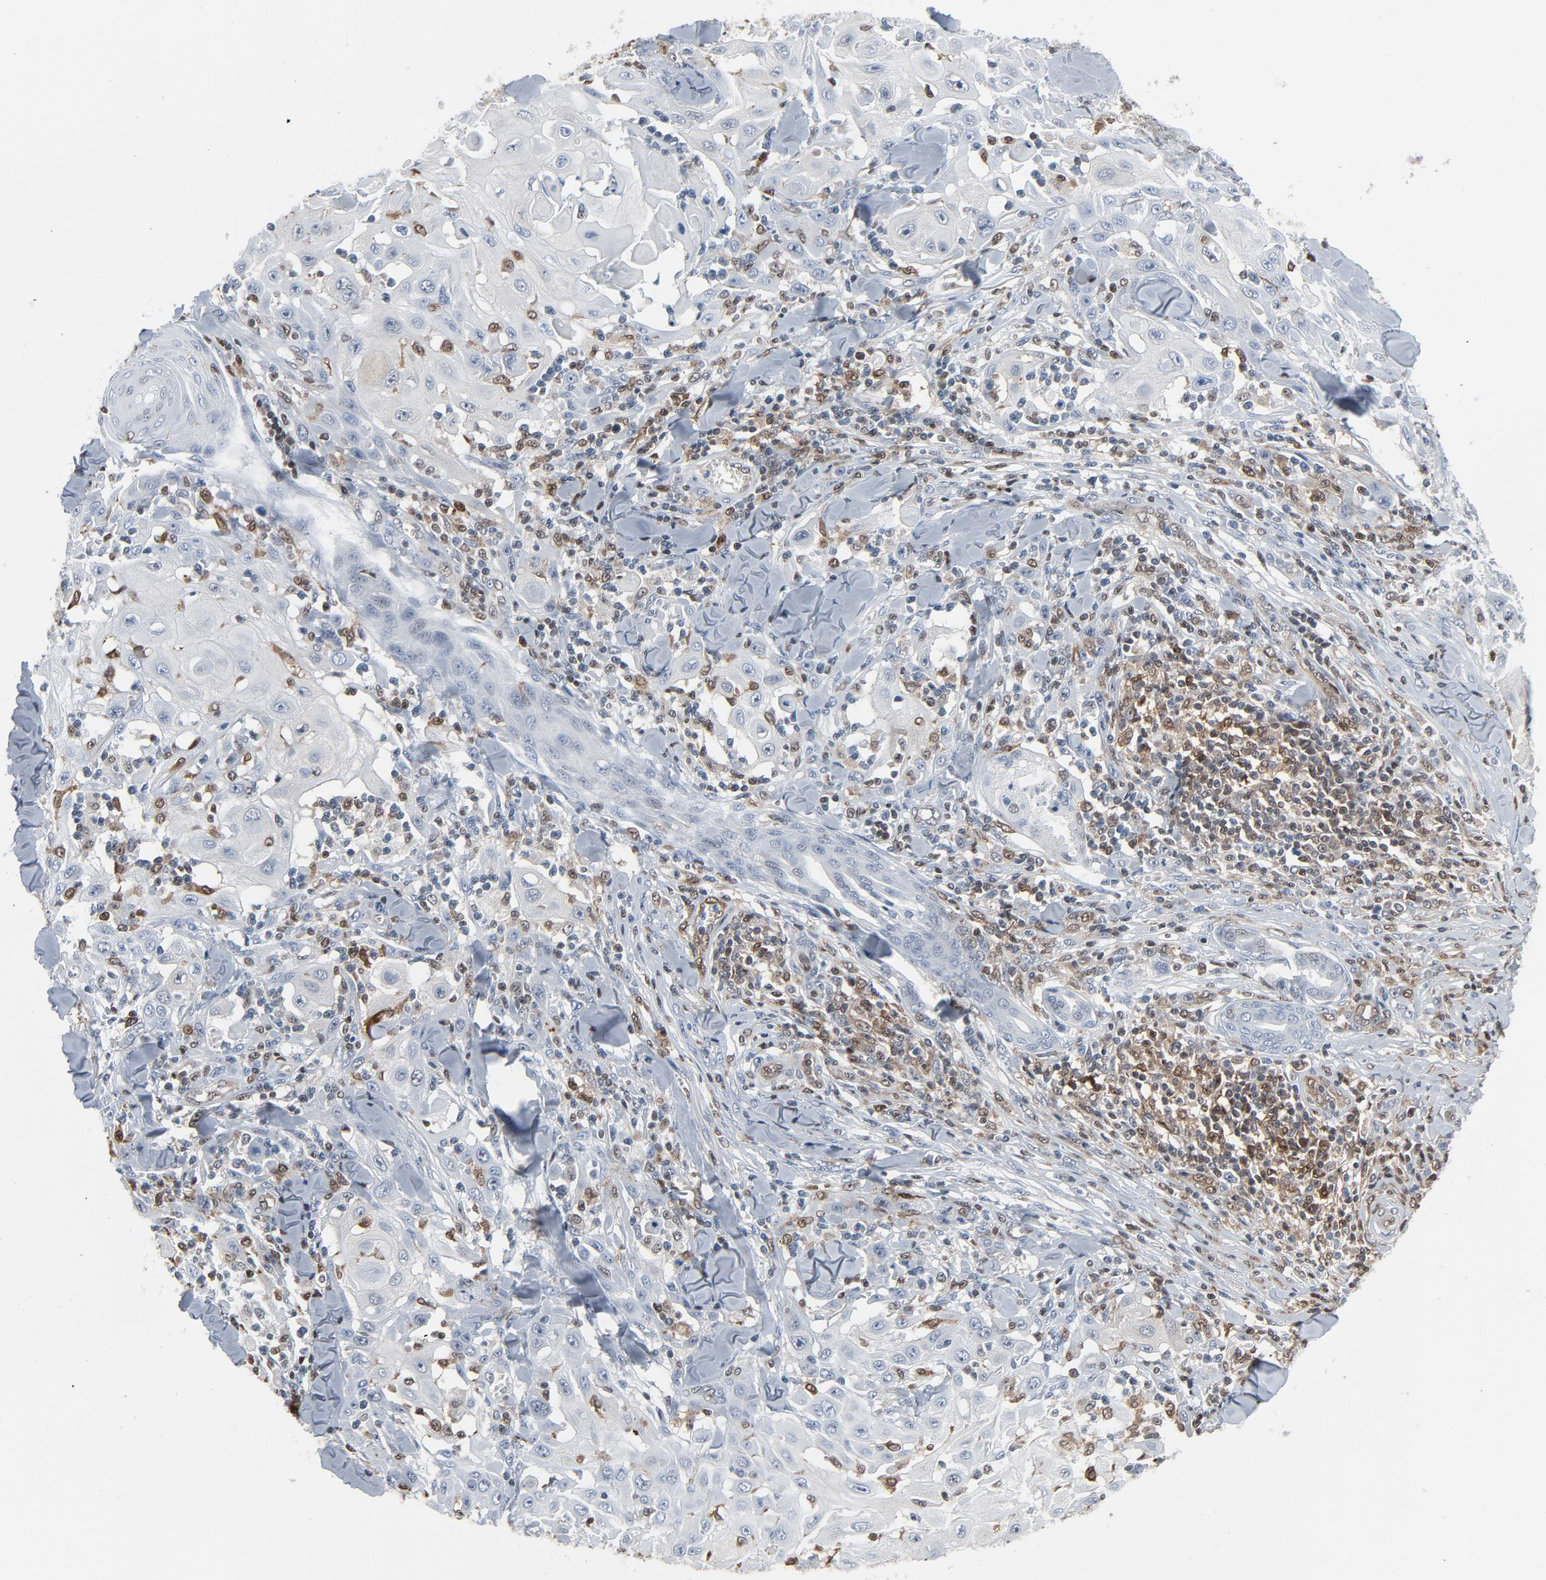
{"staining": {"intensity": "negative", "quantity": "none", "location": "none"}, "tissue": "skin cancer", "cell_type": "Tumor cells", "image_type": "cancer", "snomed": [{"axis": "morphology", "description": "Squamous cell carcinoma, NOS"}, {"axis": "topography", "description": "Skin"}], "caption": "Micrograph shows no protein staining in tumor cells of squamous cell carcinoma (skin) tissue.", "gene": "STAT5A", "patient": {"sex": "male", "age": 24}}